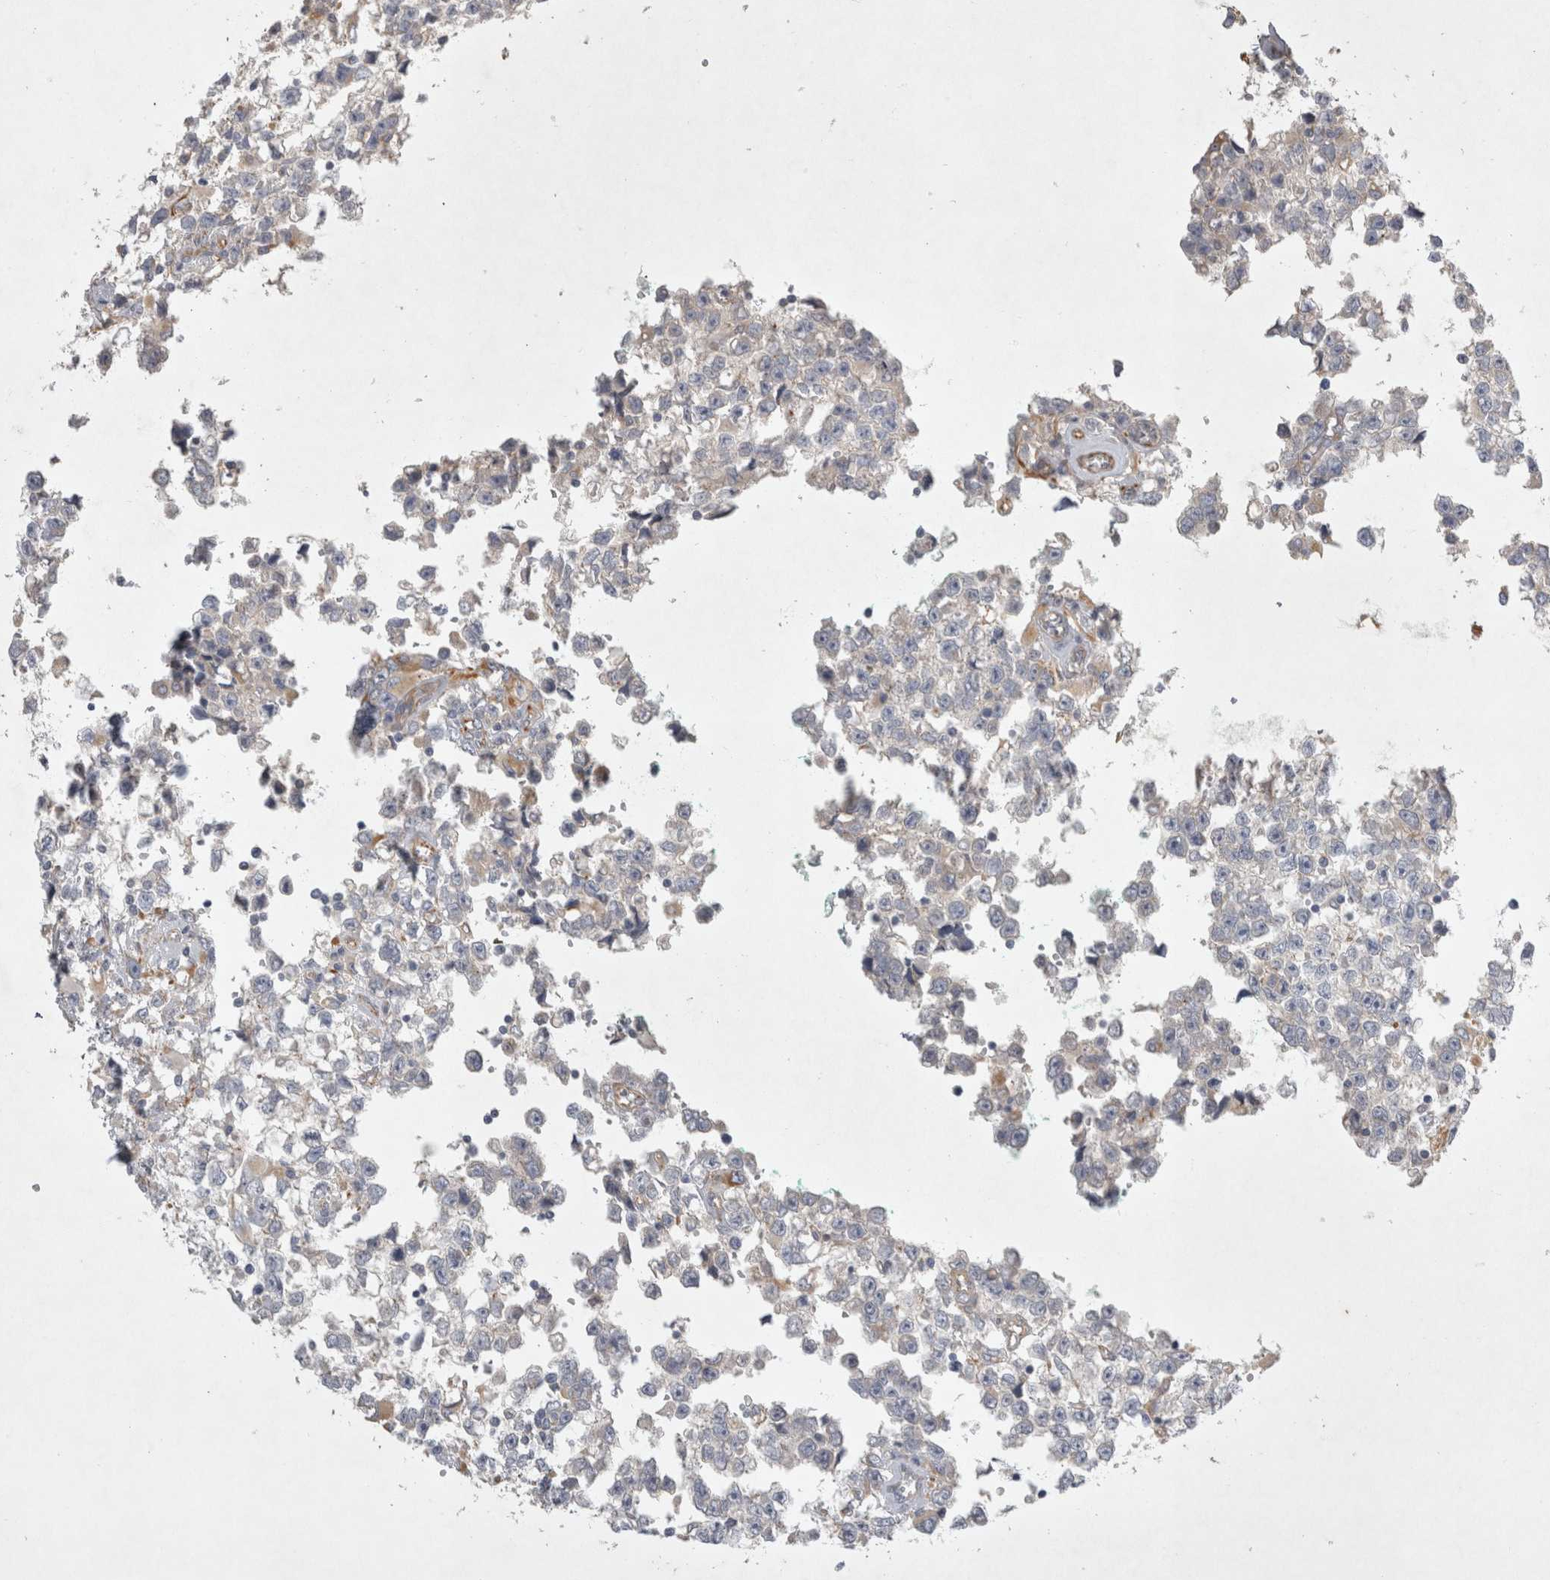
{"staining": {"intensity": "negative", "quantity": "none", "location": "none"}, "tissue": "testis cancer", "cell_type": "Tumor cells", "image_type": "cancer", "snomed": [{"axis": "morphology", "description": "Seminoma, NOS"}, {"axis": "morphology", "description": "Carcinoma, Embryonal, NOS"}, {"axis": "topography", "description": "Testis"}], "caption": "Human testis cancer stained for a protein using immunohistochemistry reveals no positivity in tumor cells.", "gene": "STRADB", "patient": {"sex": "male", "age": 51}}